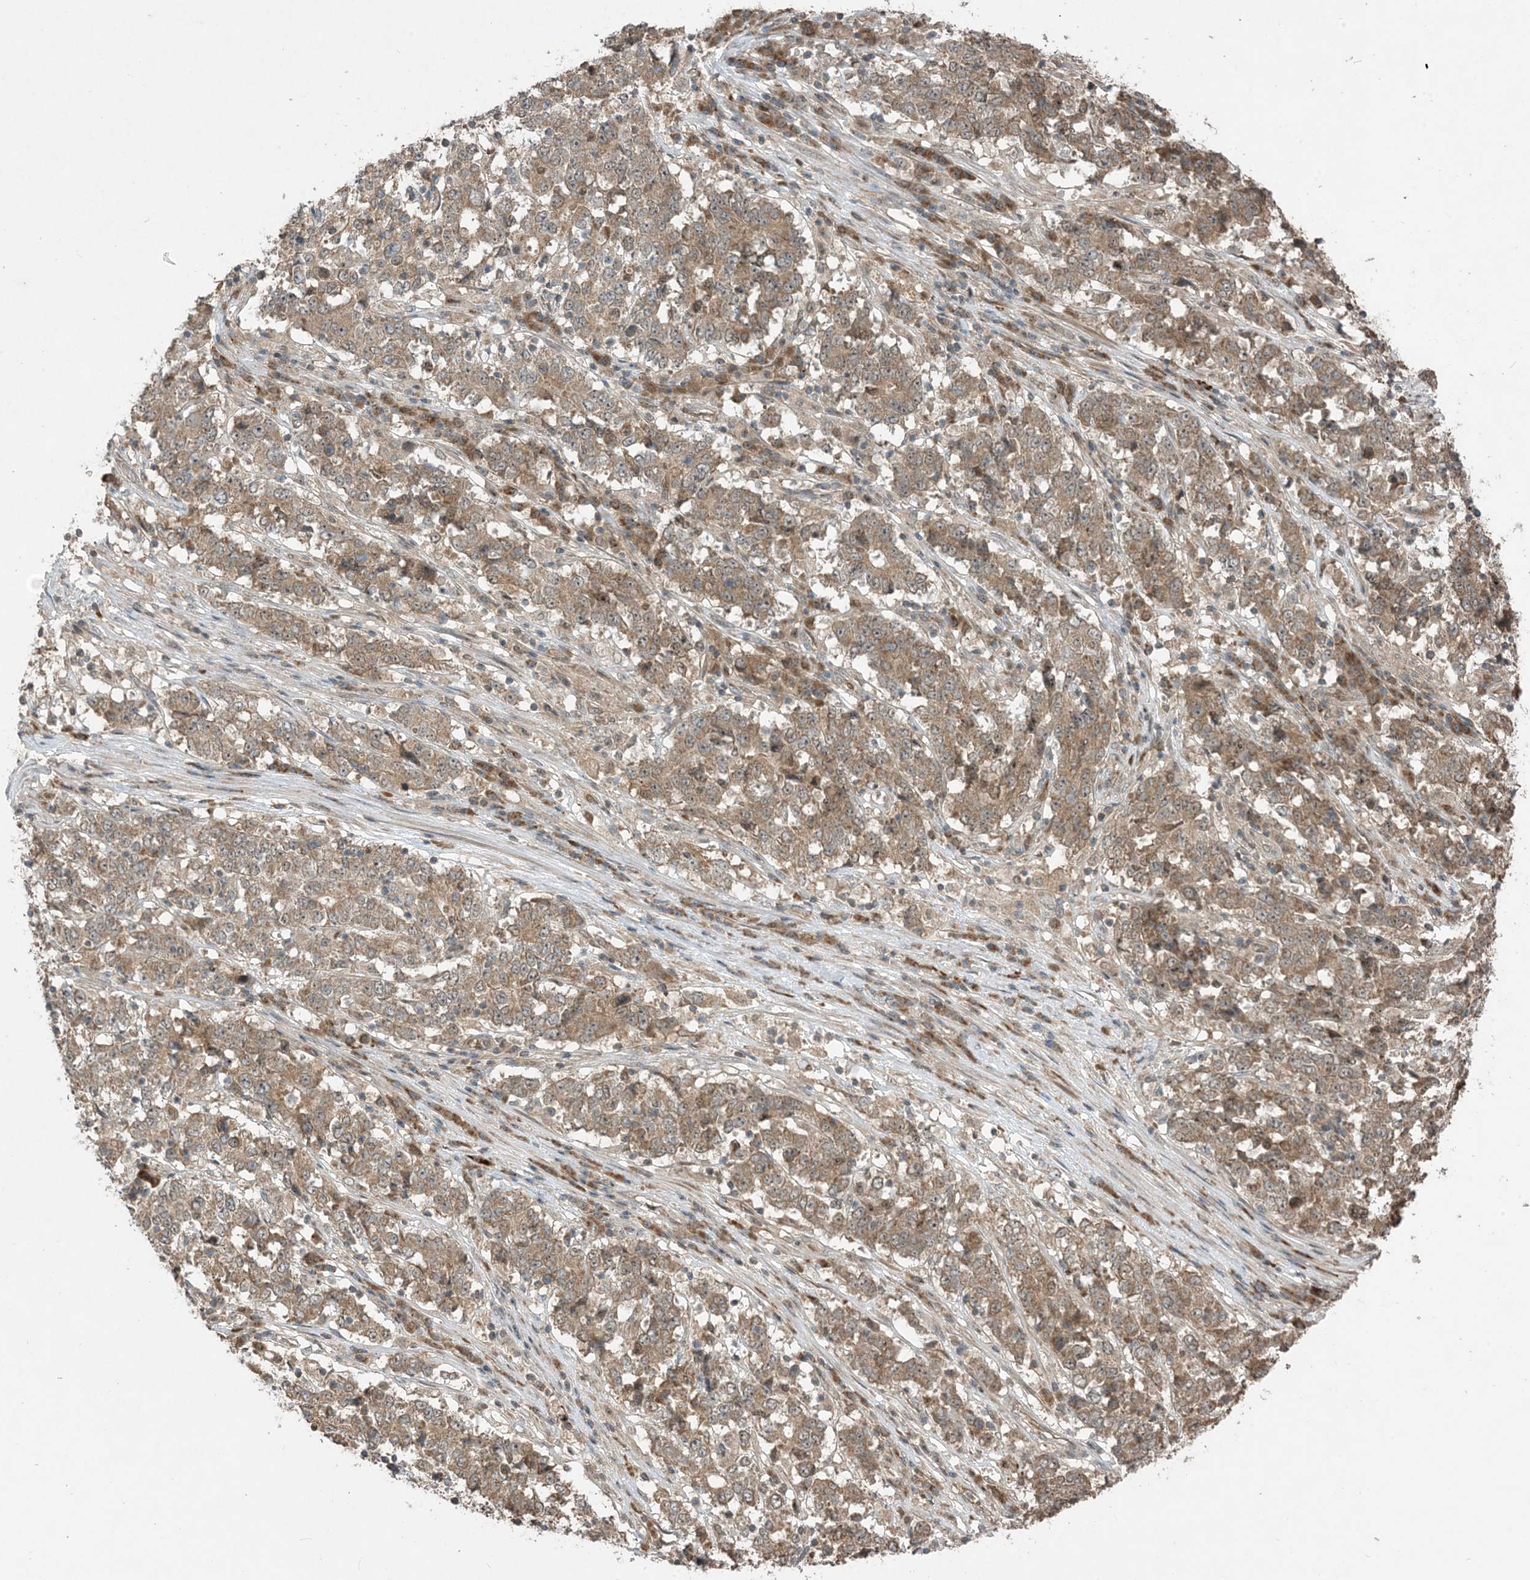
{"staining": {"intensity": "weak", "quantity": ">75%", "location": "cytoplasmic/membranous"}, "tissue": "stomach cancer", "cell_type": "Tumor cells", "image_type": "cancer", "snomed": [{"axis": "morphology", "description": "Adenocarcinoma, NOS"}, {"axis": "topography", "description": "Stomach"}], "caption": "Protein staining displays weak cytoplasmic/membranous positivity in approximately >75% of tumor cells in stomach cancer (adenocarcinoma). (brown staining indicates protein expression, while blue staining denotes nuclei).", "gene": "PUSL1", "patient": {"sex": "male", "age": 59}}